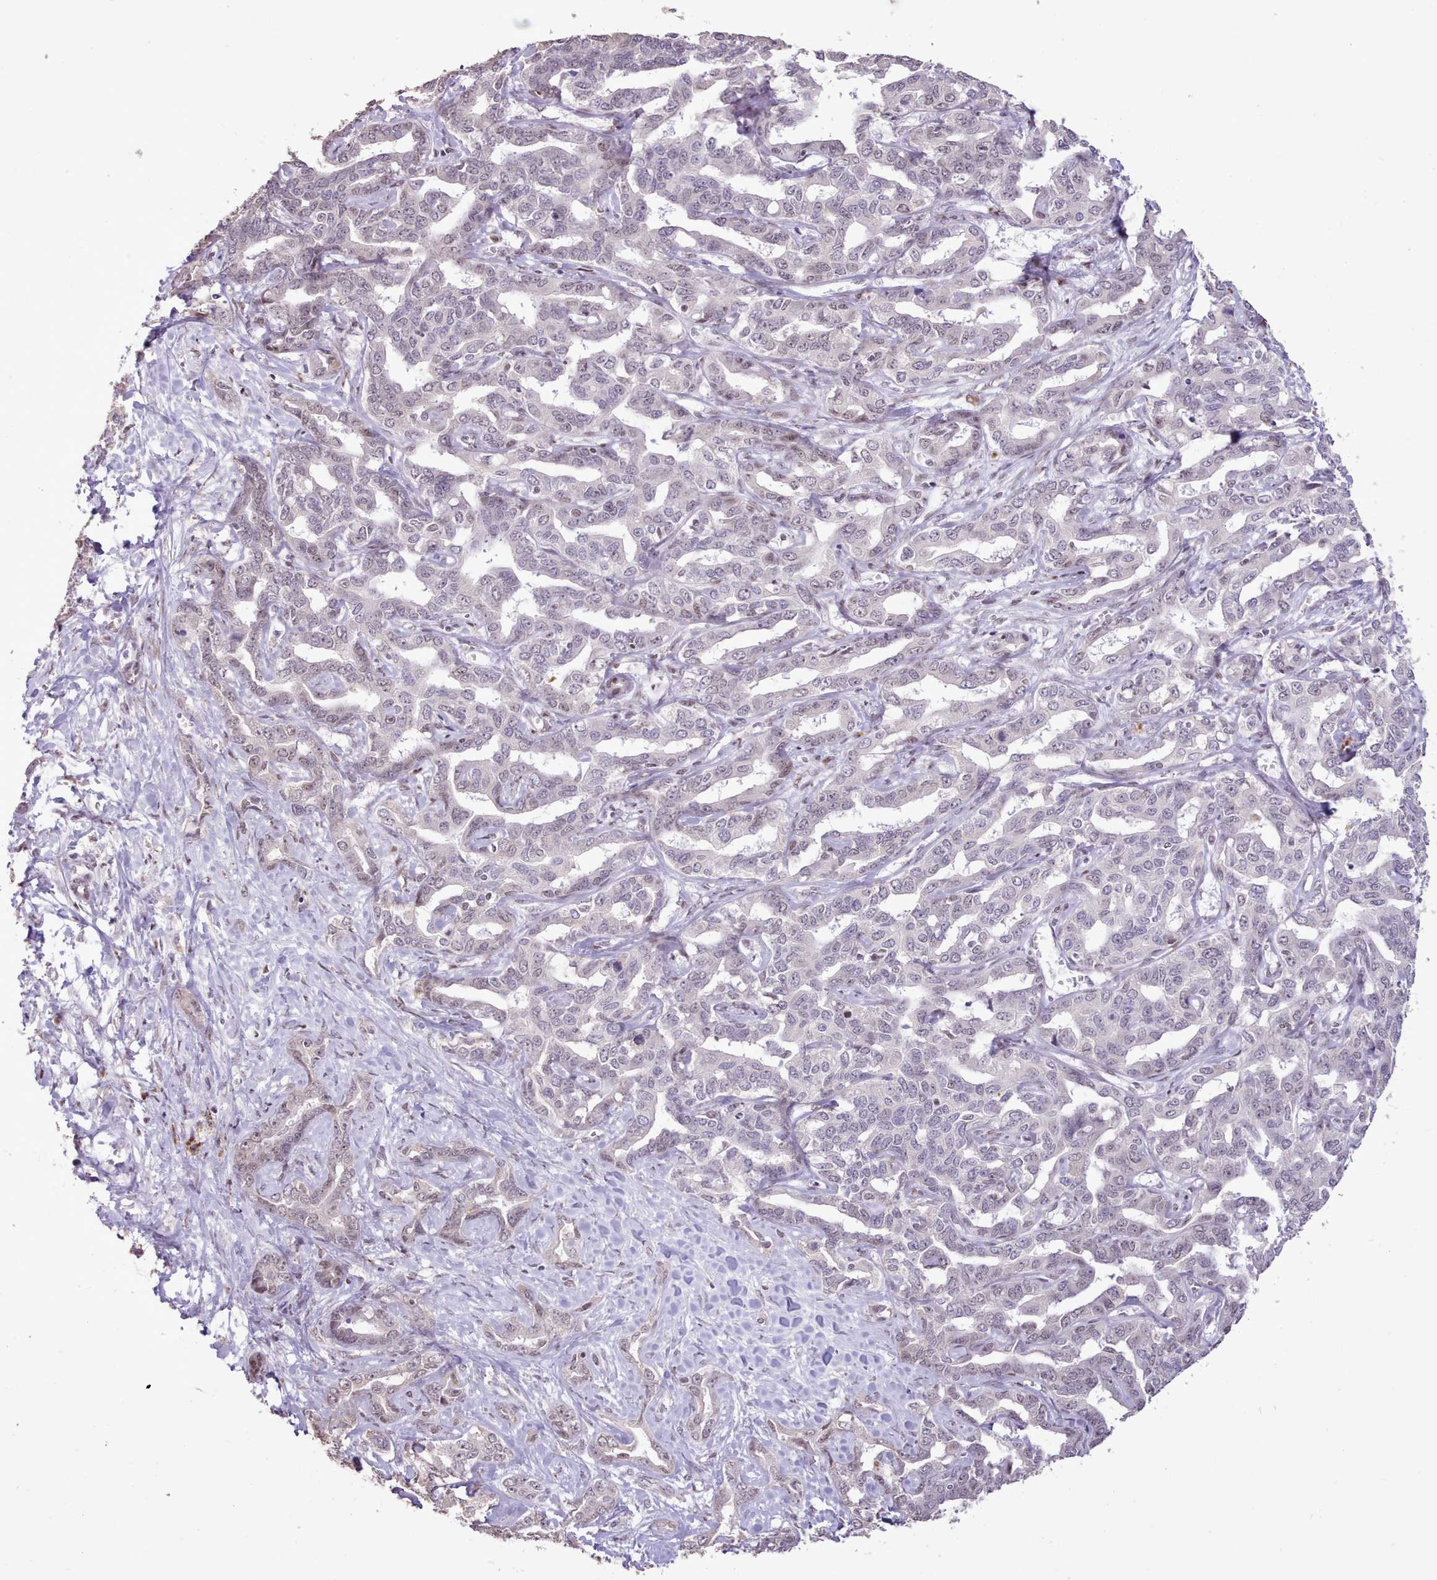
{"staining": {"intensity": "weak", "quantity": "<25%", "location": "nuclear"}, "tissue": "liver cancer", "cell_type": "Tumor cells", "image_type": "cancer", "snomed": [{"axis": "morphology", "description": "Cholangiocarcinoma"}, {"axis": "topography", "description": "Liver"}], "caption": "An image of liver cholangiocarcinoma stained for a protein reveals no brown staining in tumor cells. (DAB (3,3'-diaminobenzidine) IHC with hematoxylin counter stain).", "gene": "TAF15", "patient": {"sex": "male", "age": 59}}